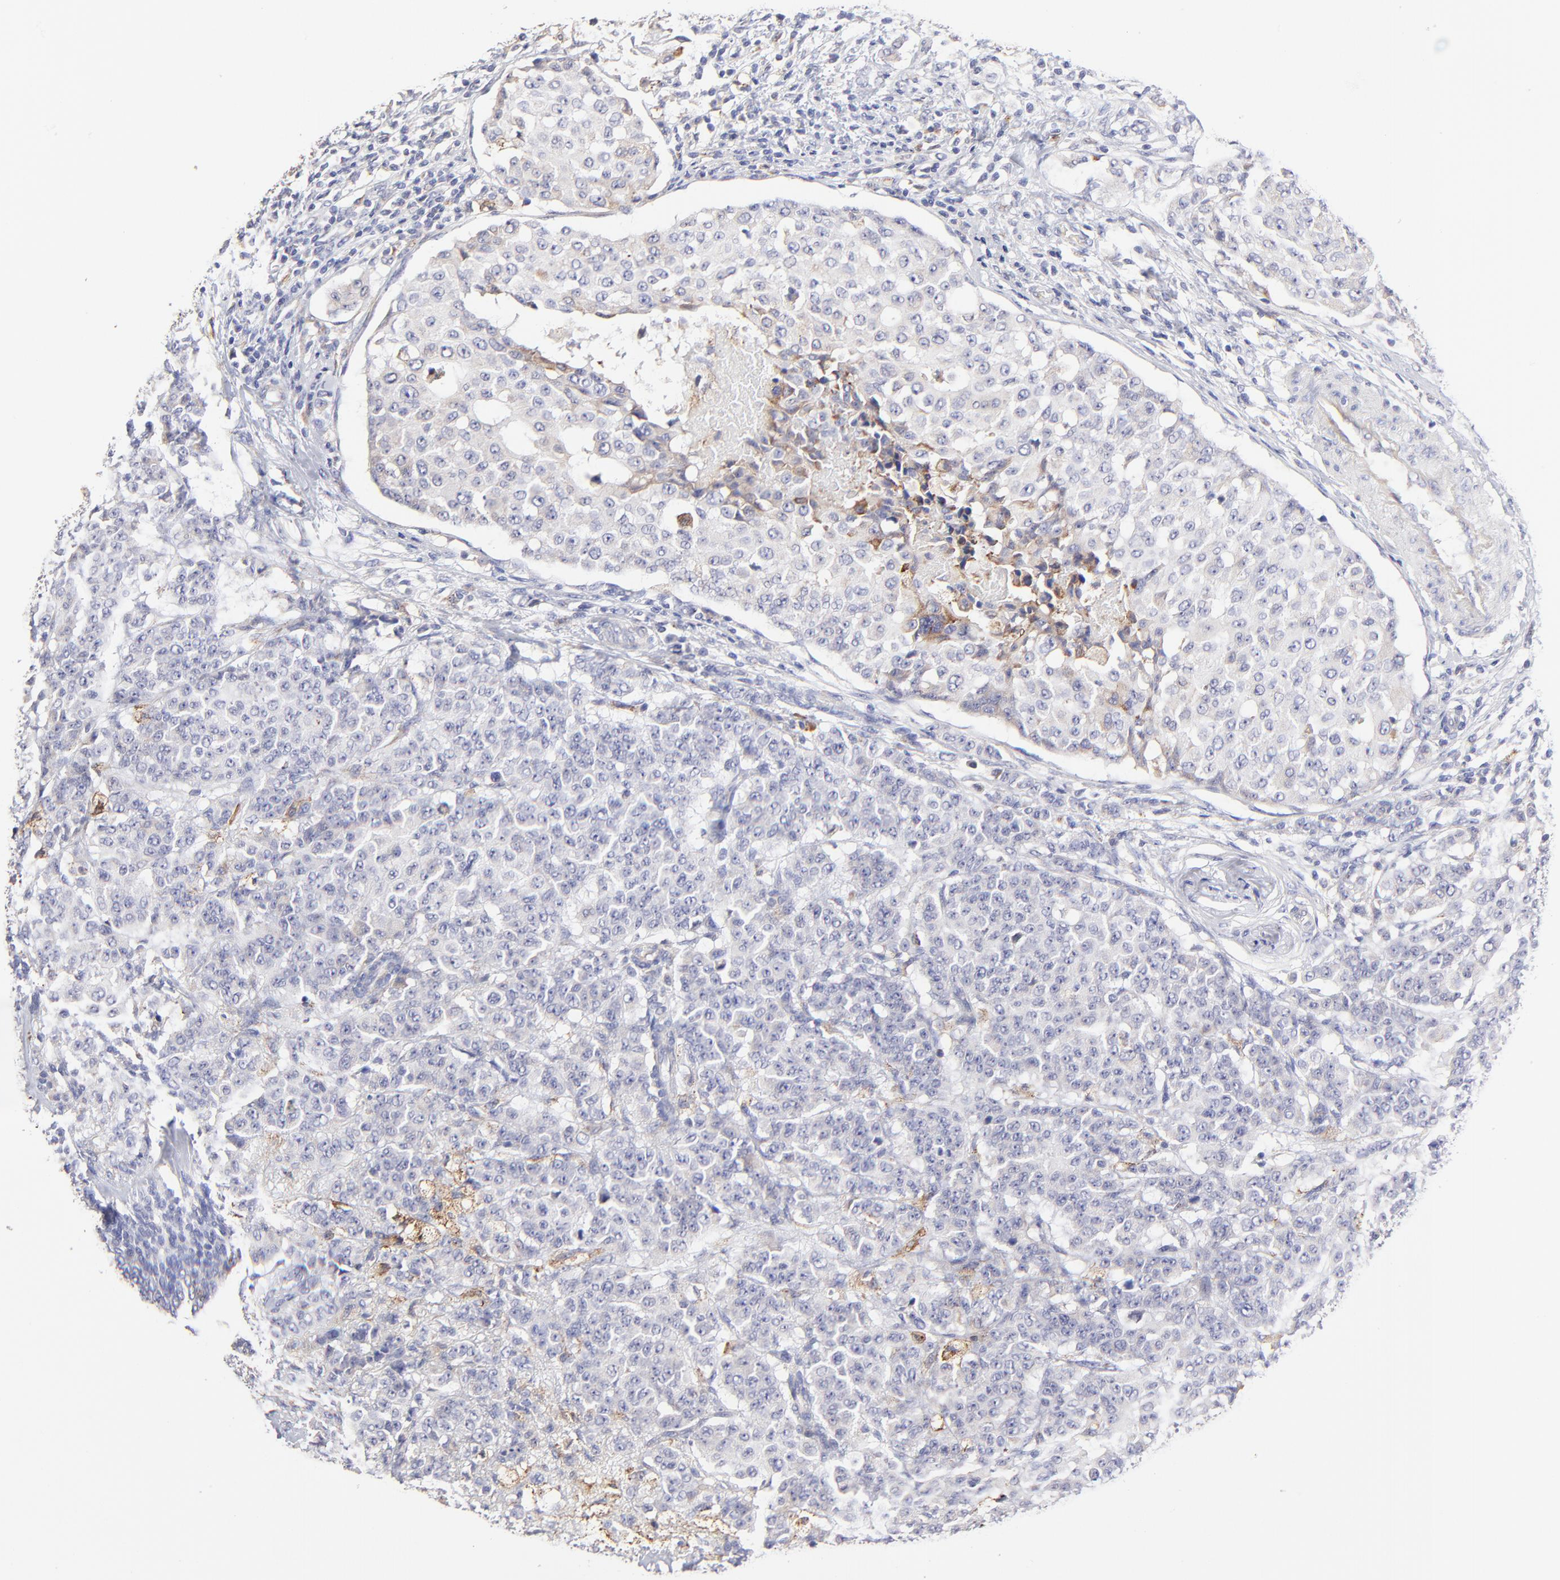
{"staining": {"intensity": "weak", "quantity": "<25%", "location": "cytoplasmic/membranous"}, "tissue": "breast cancer", "cell_type": "Tumor cells", "image_type": "cancer", "snomed": [{"axis": "morphology", "description": "Duct carcinoma"}, {"axis": "topography", "description": "Breast"}], "caption": "A micrograph of human breast infiltrating ductal carcinoma is negative for staining in tumor cells.", "gene": "GCSAM", "patient": {"sex": "female", "age": 40}}